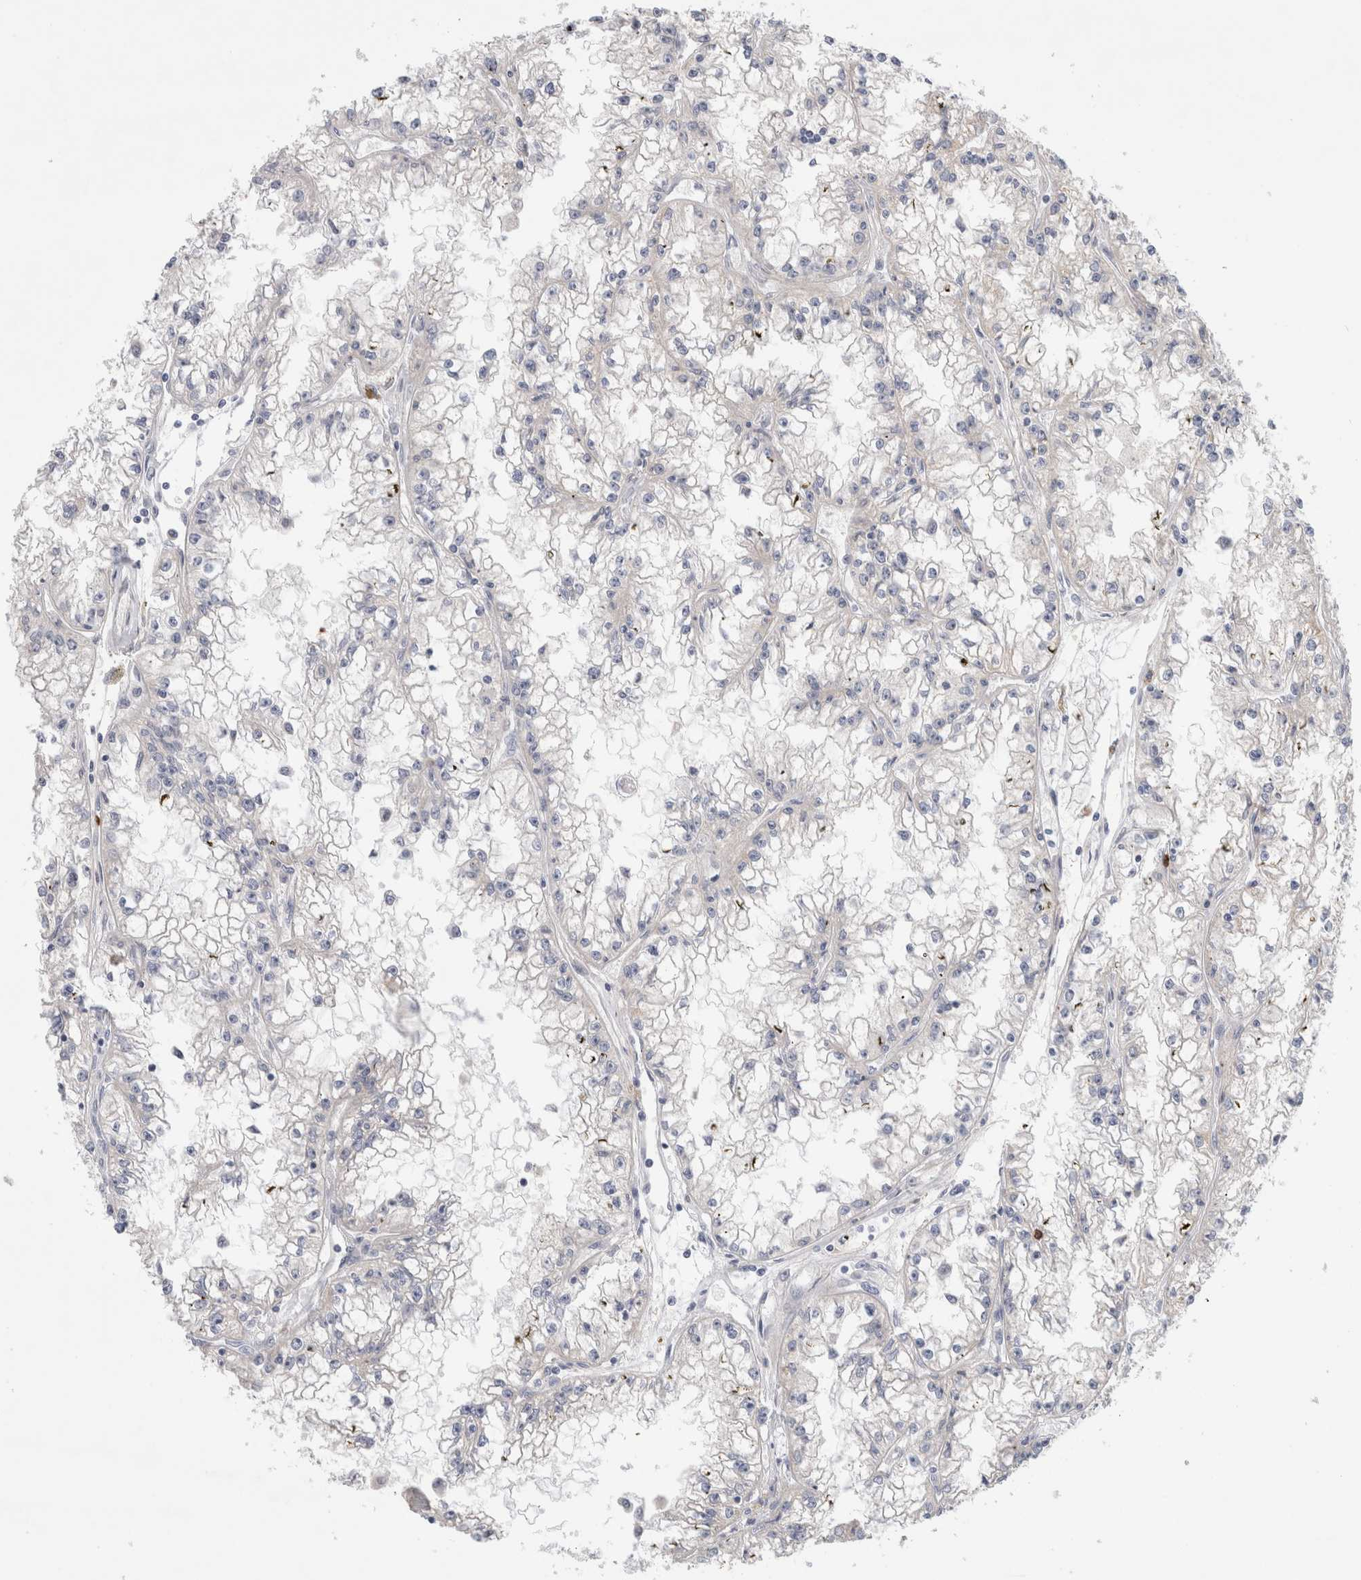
{"staining": {"intensity": "weak", "quantity": "<25%", "location": "cytoplasmic/membranous"}, "tissue": "renal cancer", "cell_type": "Tumor cells", "image_type": "cancer", "snomed": [{"axis": "morphology", "description": "Adenocarcinoma, NOS"}, {"axis": "topography", "description": "Kidney"}], "caption": "Tumor cells show no significant protein positivity in renal cancer.", "gene": "GSDMB", "patient": {"sex": "male", "age": 56}}